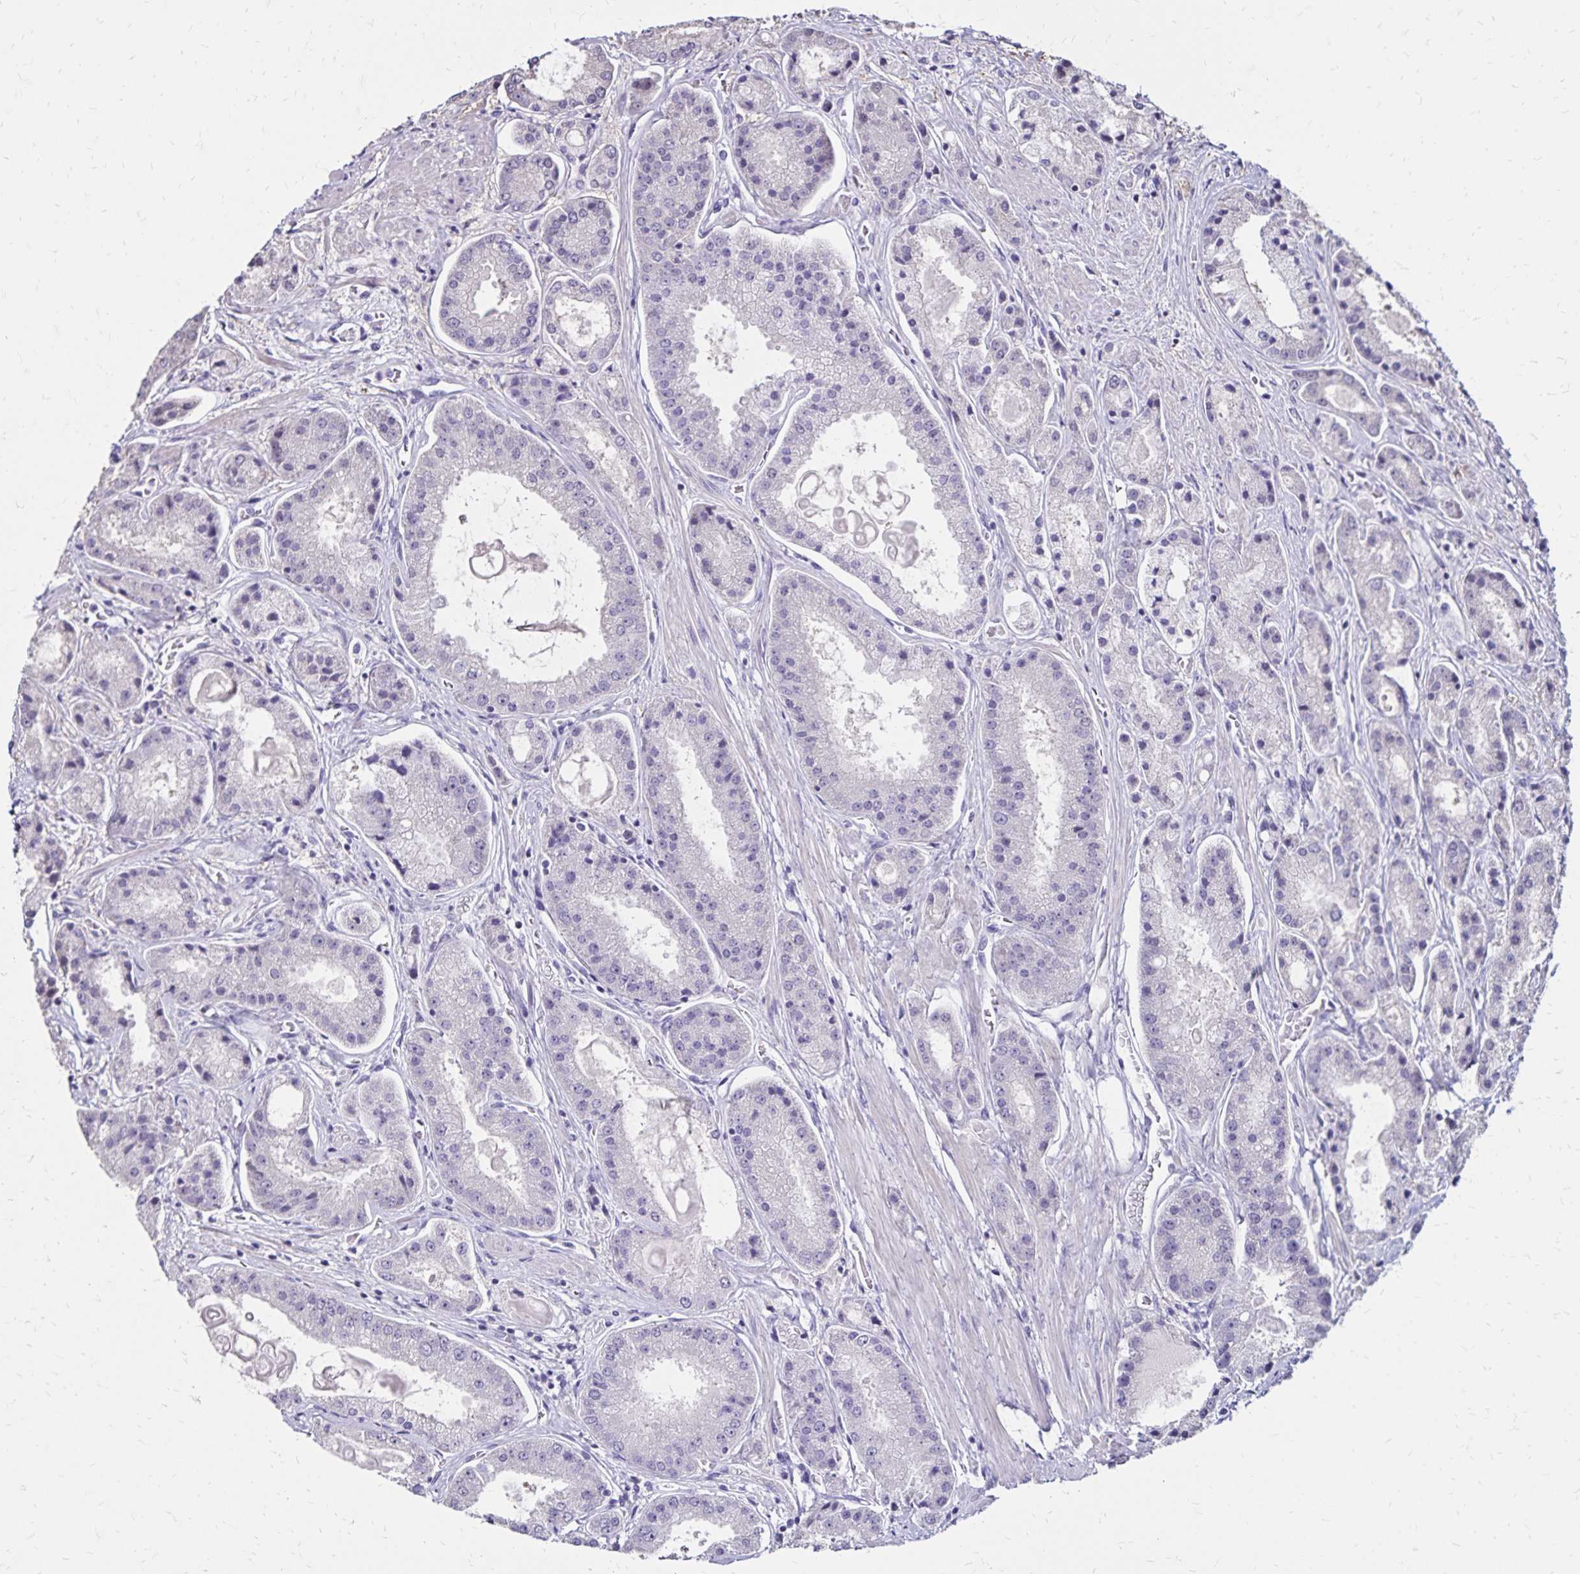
{"staining": {"intensity": "negative", "quantity": "none", "location": "none"}, "tissue": "prostate cancer", "cell_type": "Tumor cells", "image_type": "cancer", "snomed": [{"axis": "morphology", "description": "Adenocarcinoma, High grade"}, {"axis": "topography", "description": "Prostate"}], "caption": "This is an IHC histopathology image of prostate high-grade adenocarcinoma. There is no expression in tumor cells.", "gene": "SH3GL3", "patient": {"sex": "male", "age": 67}}